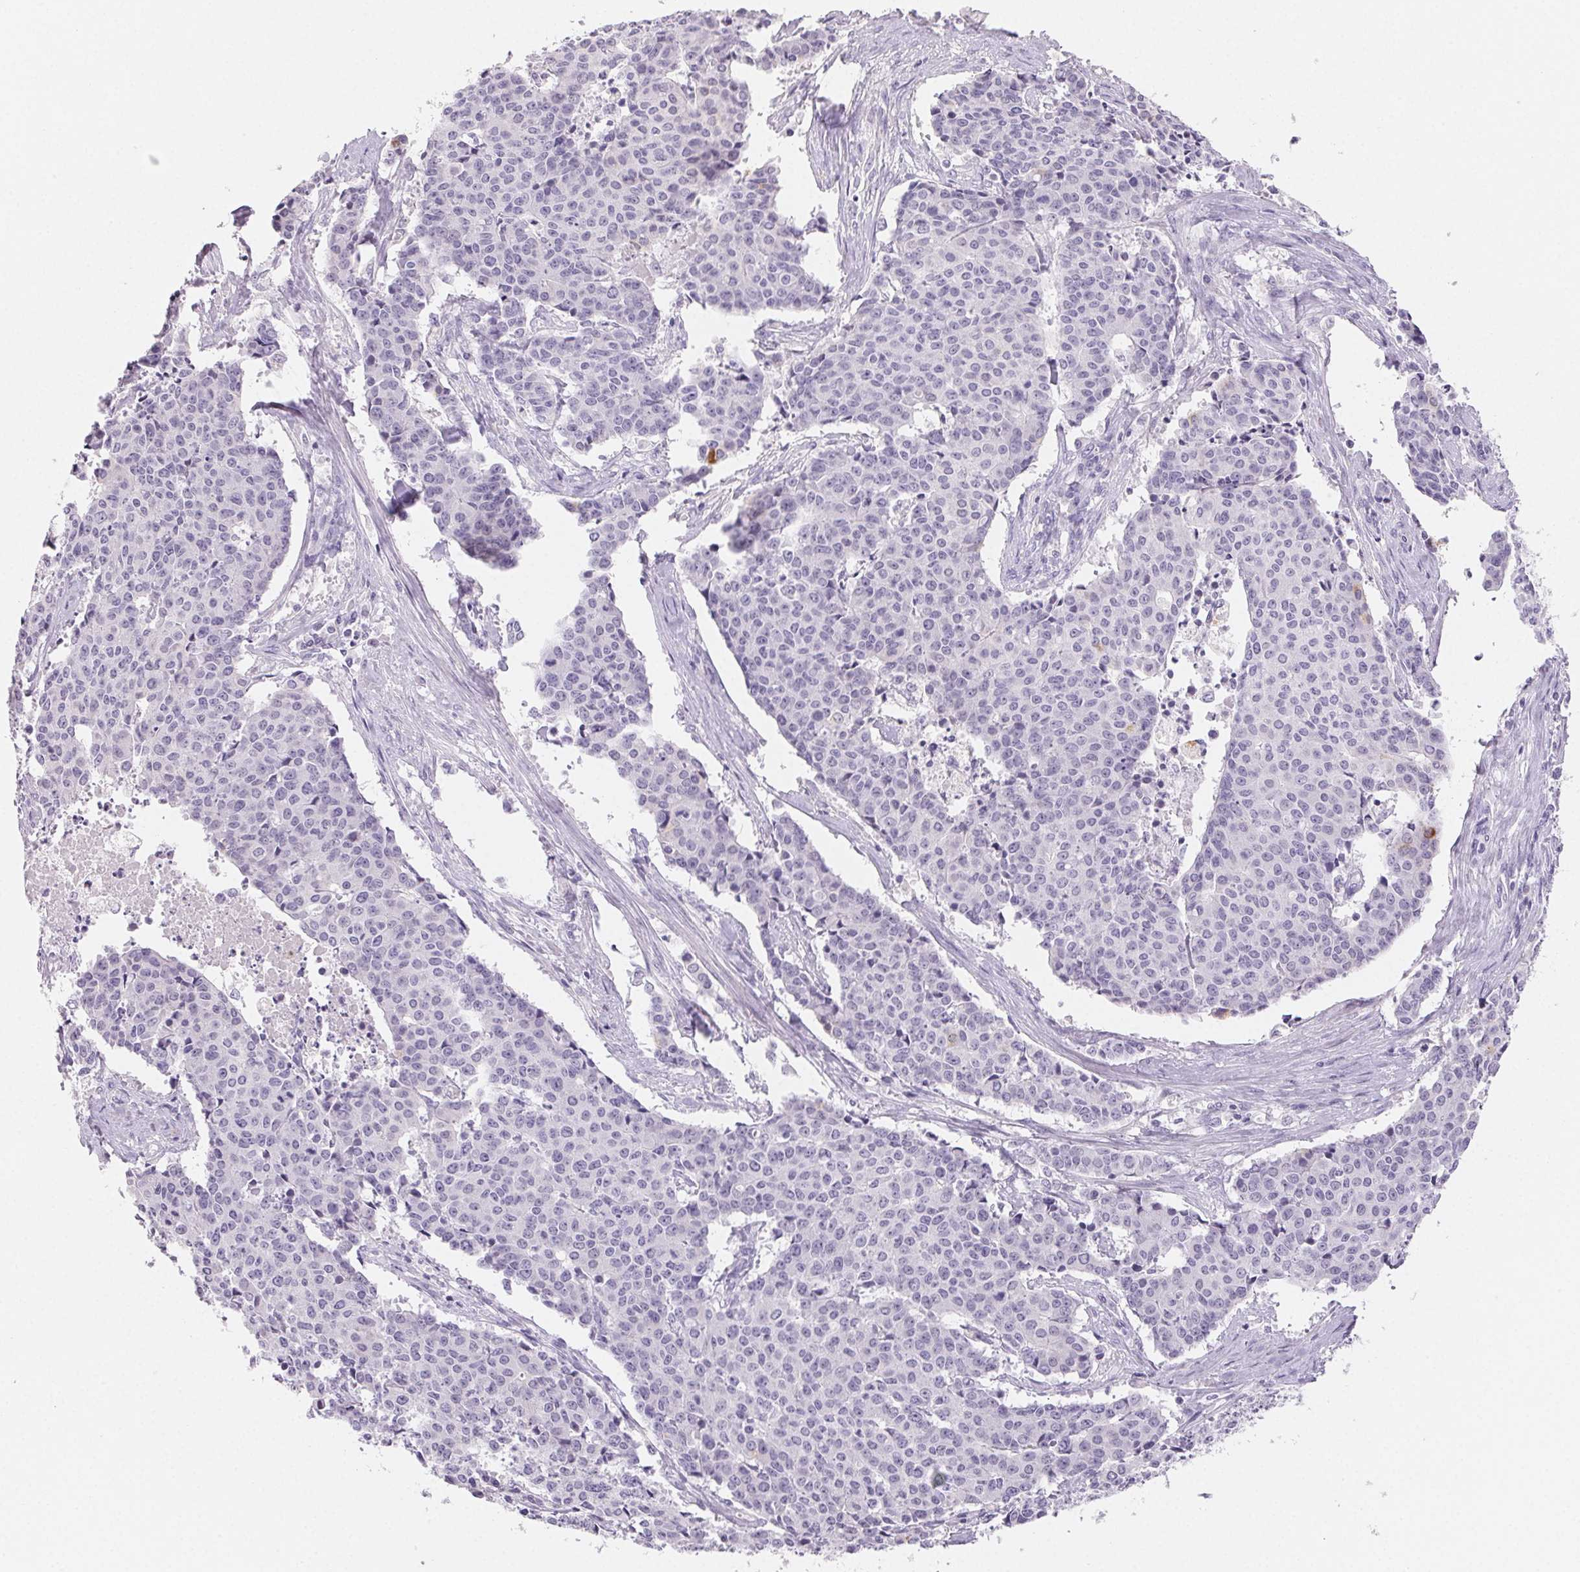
{"staining": {"intensity": "negative", "quantity": "none", "location": "none"}, "tissue": "cervical cancer", "cell_type": "Tumor cells", "image_type": "cancer", "snomed": [{"axis": "morphology", "description": "Squamous cell carcinoma, NOS"}, {"axis": "topography", "description": "Cervix"}], "caption": "IHC image of neoplastic tissue: cervical cancer stained with DAB (3,3'-diaminobenzidine) exhibits no significant protein staining in tumor cells.", "gene": "BPIFB2", "patient": {"sex": "female", "age": 28}}